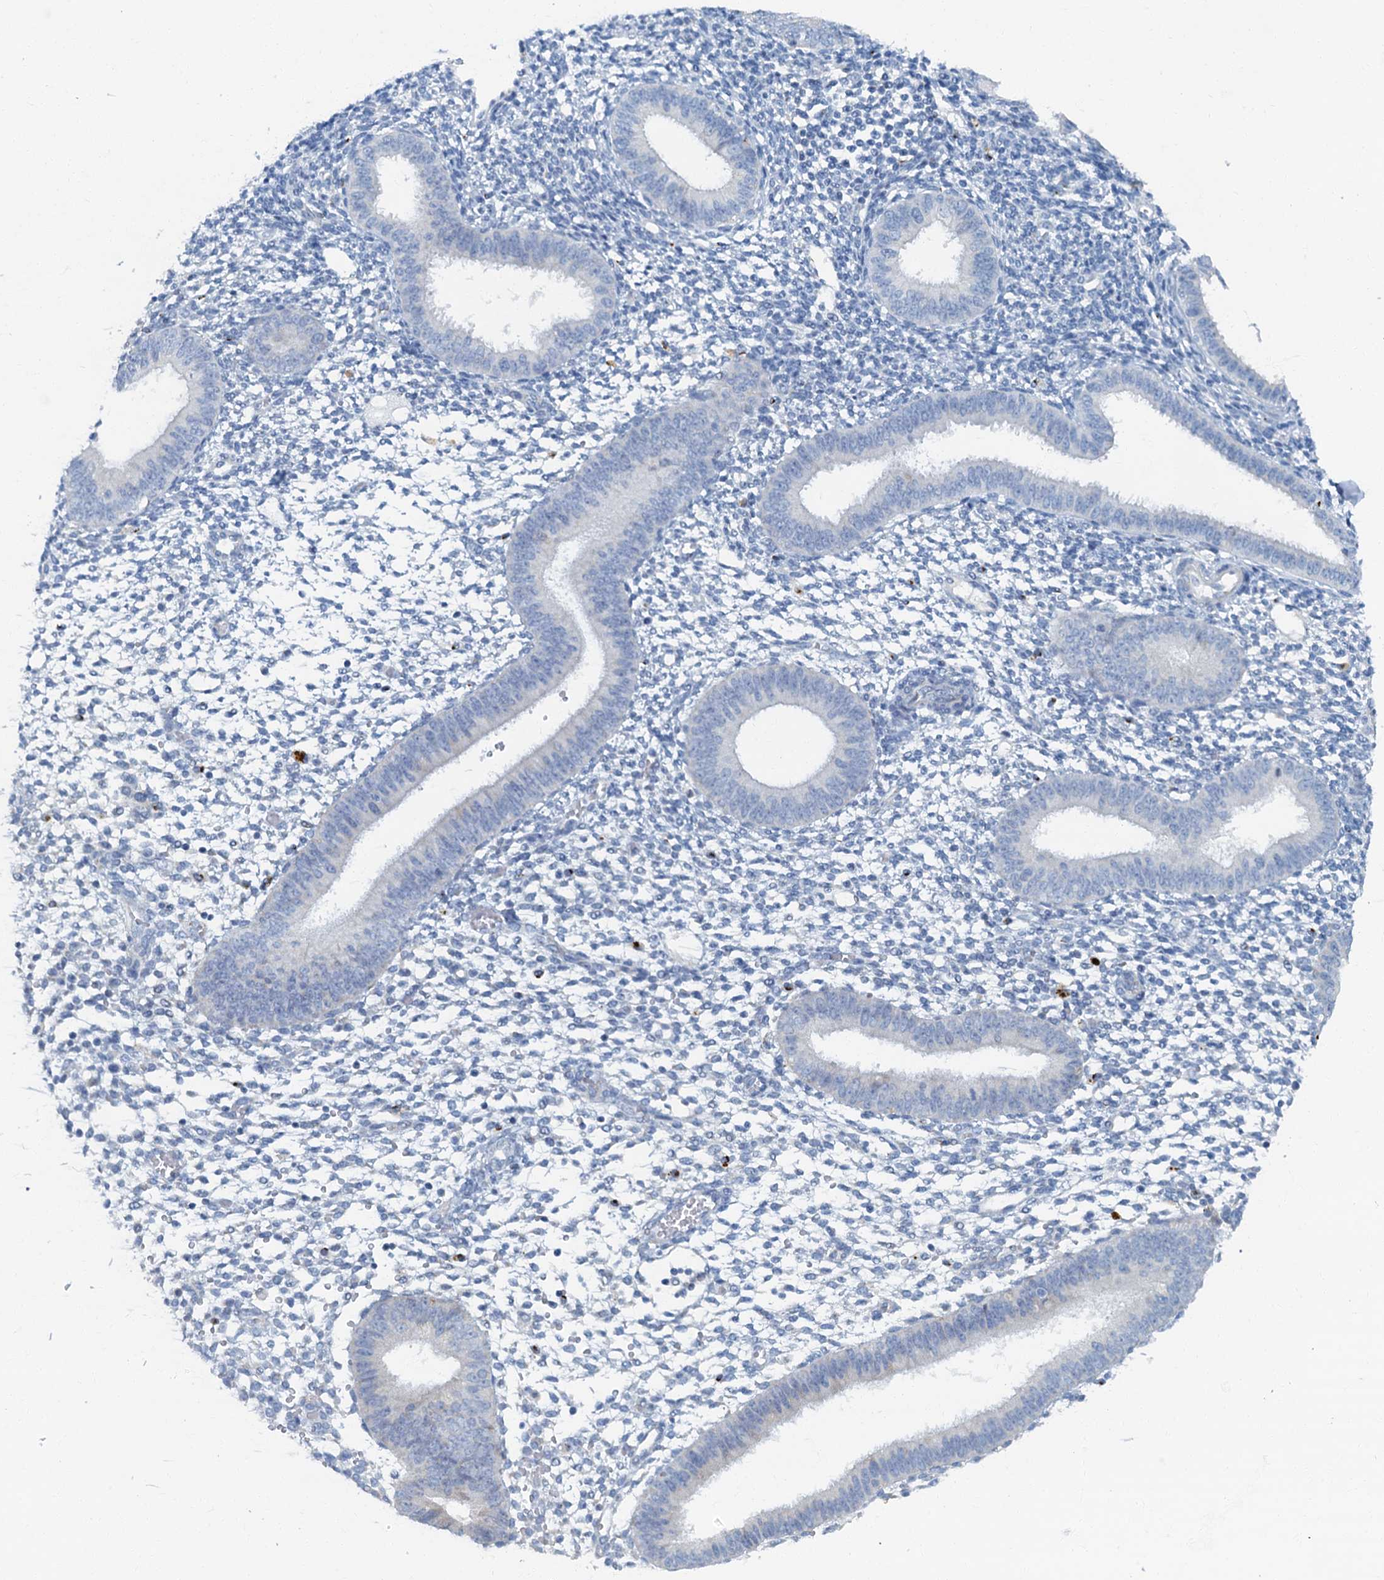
{"staining": {"intensity": "negative", "quantity": "none", "location": "none"}, "tissue": "endometrium", "cell_type": "Cells in endometrial stroma", "image_type": "normal", "snomed": [{"axis": "morphology", "description": "Normal tissue, NOS"}, {"axis": "topography", "description": "Uterus"}, {"axis": "topography", "description": "Endometrium"}], "caption": "Micrograph shows no significant protein positivity in cells in endometrial stroma of benign endometrium. (IHC, brightfield microscopy, high magnification).", "gene": "LYPD3", "patient": {"sex": "female", "age": 48}}